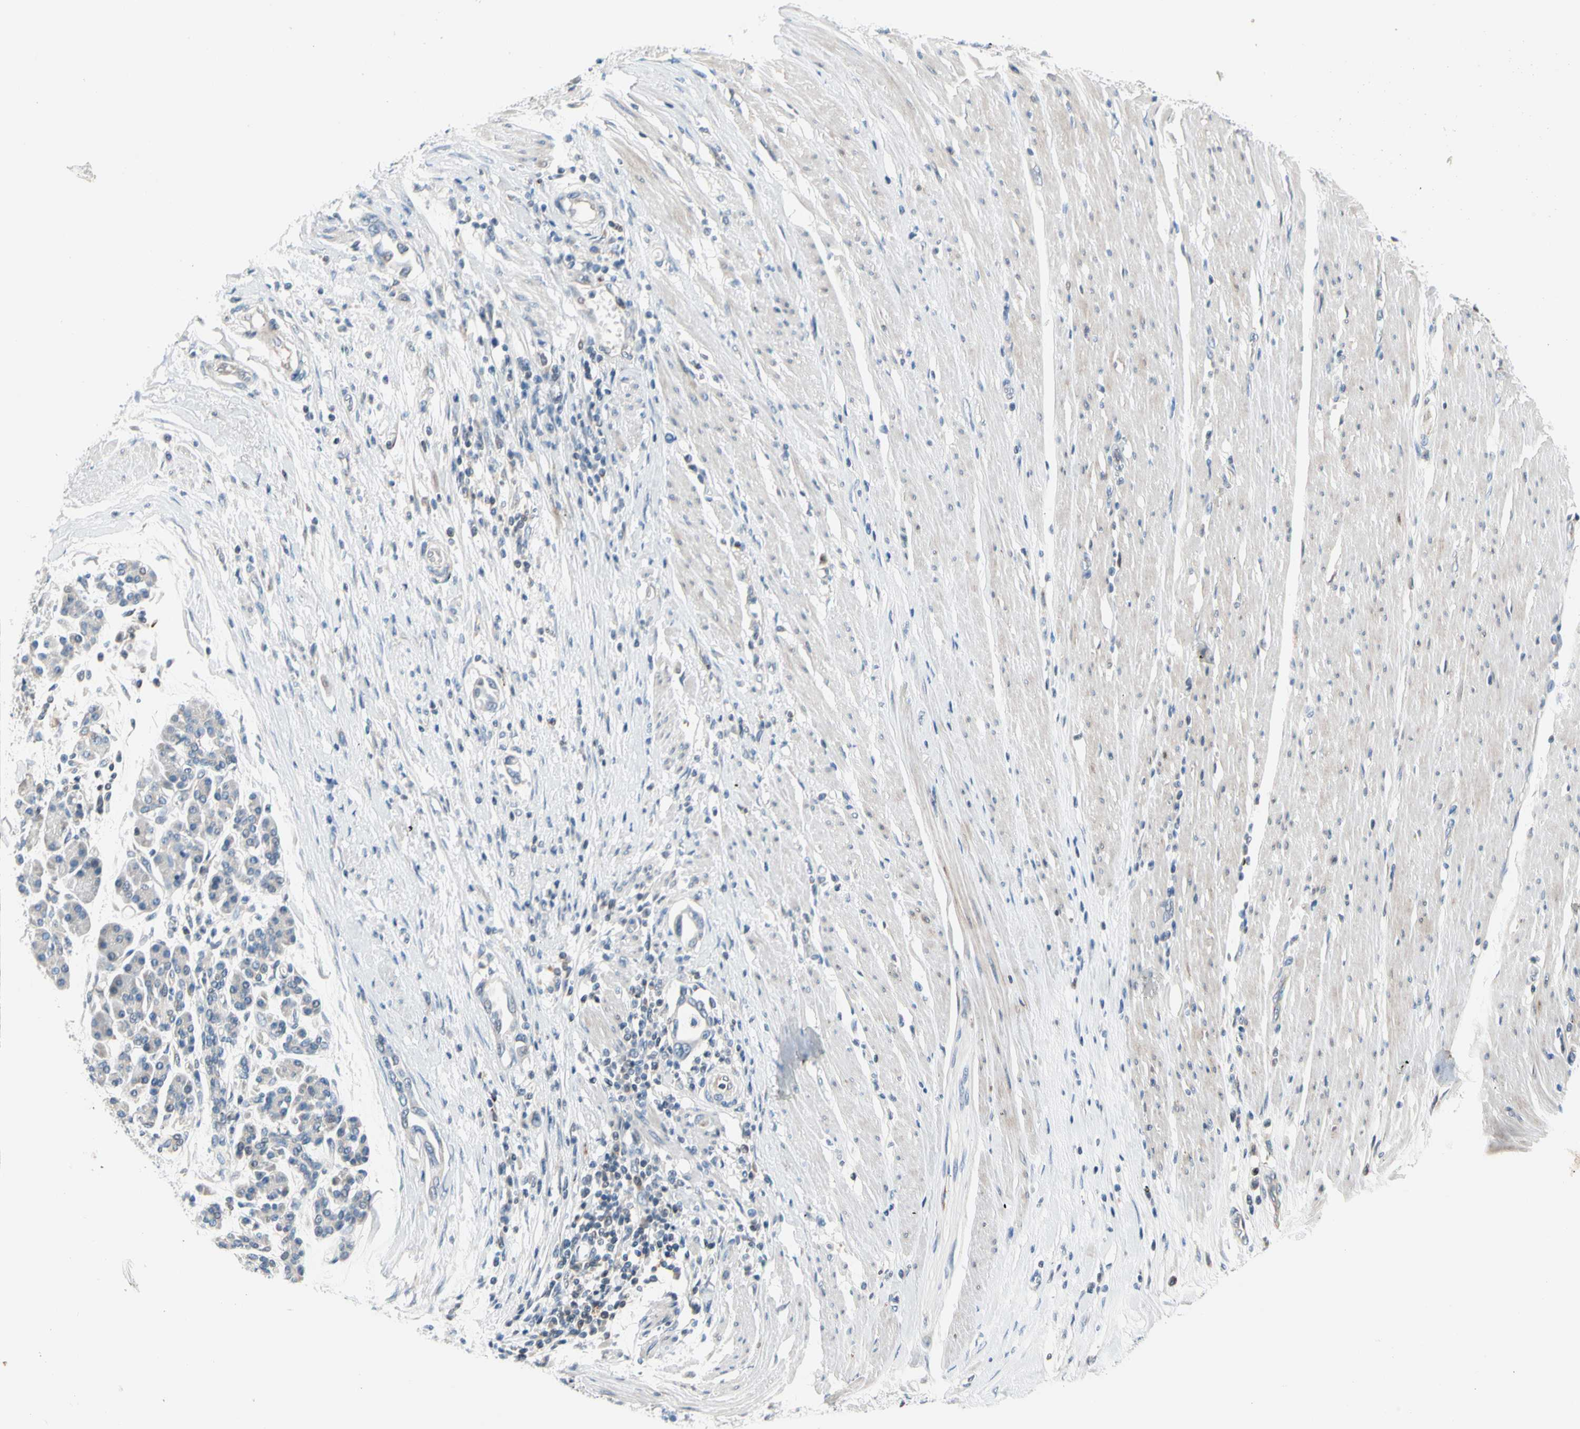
{"staining": {"intensity": "negative", "quantity": "none", "location": "none"}, "tissue": "pancreatic cancer", "cell_type": "Tumor cells", "image_type": "cancer", "snomed": [{"axis": "morphology", "description": "Adenocarcinoma, NOS"}, {"axis": "topography", "description": "Pancreas"}], "caption": "An immunohistochemistry (IHC) image of pancreatic cancer (adenocarcinoma) is shown. There is no staining in tumor cells of pancreatic cancer (adenocarcinoma).", "gene": "MAP3K3", "patient": {"sex": "female", "age": 57}}